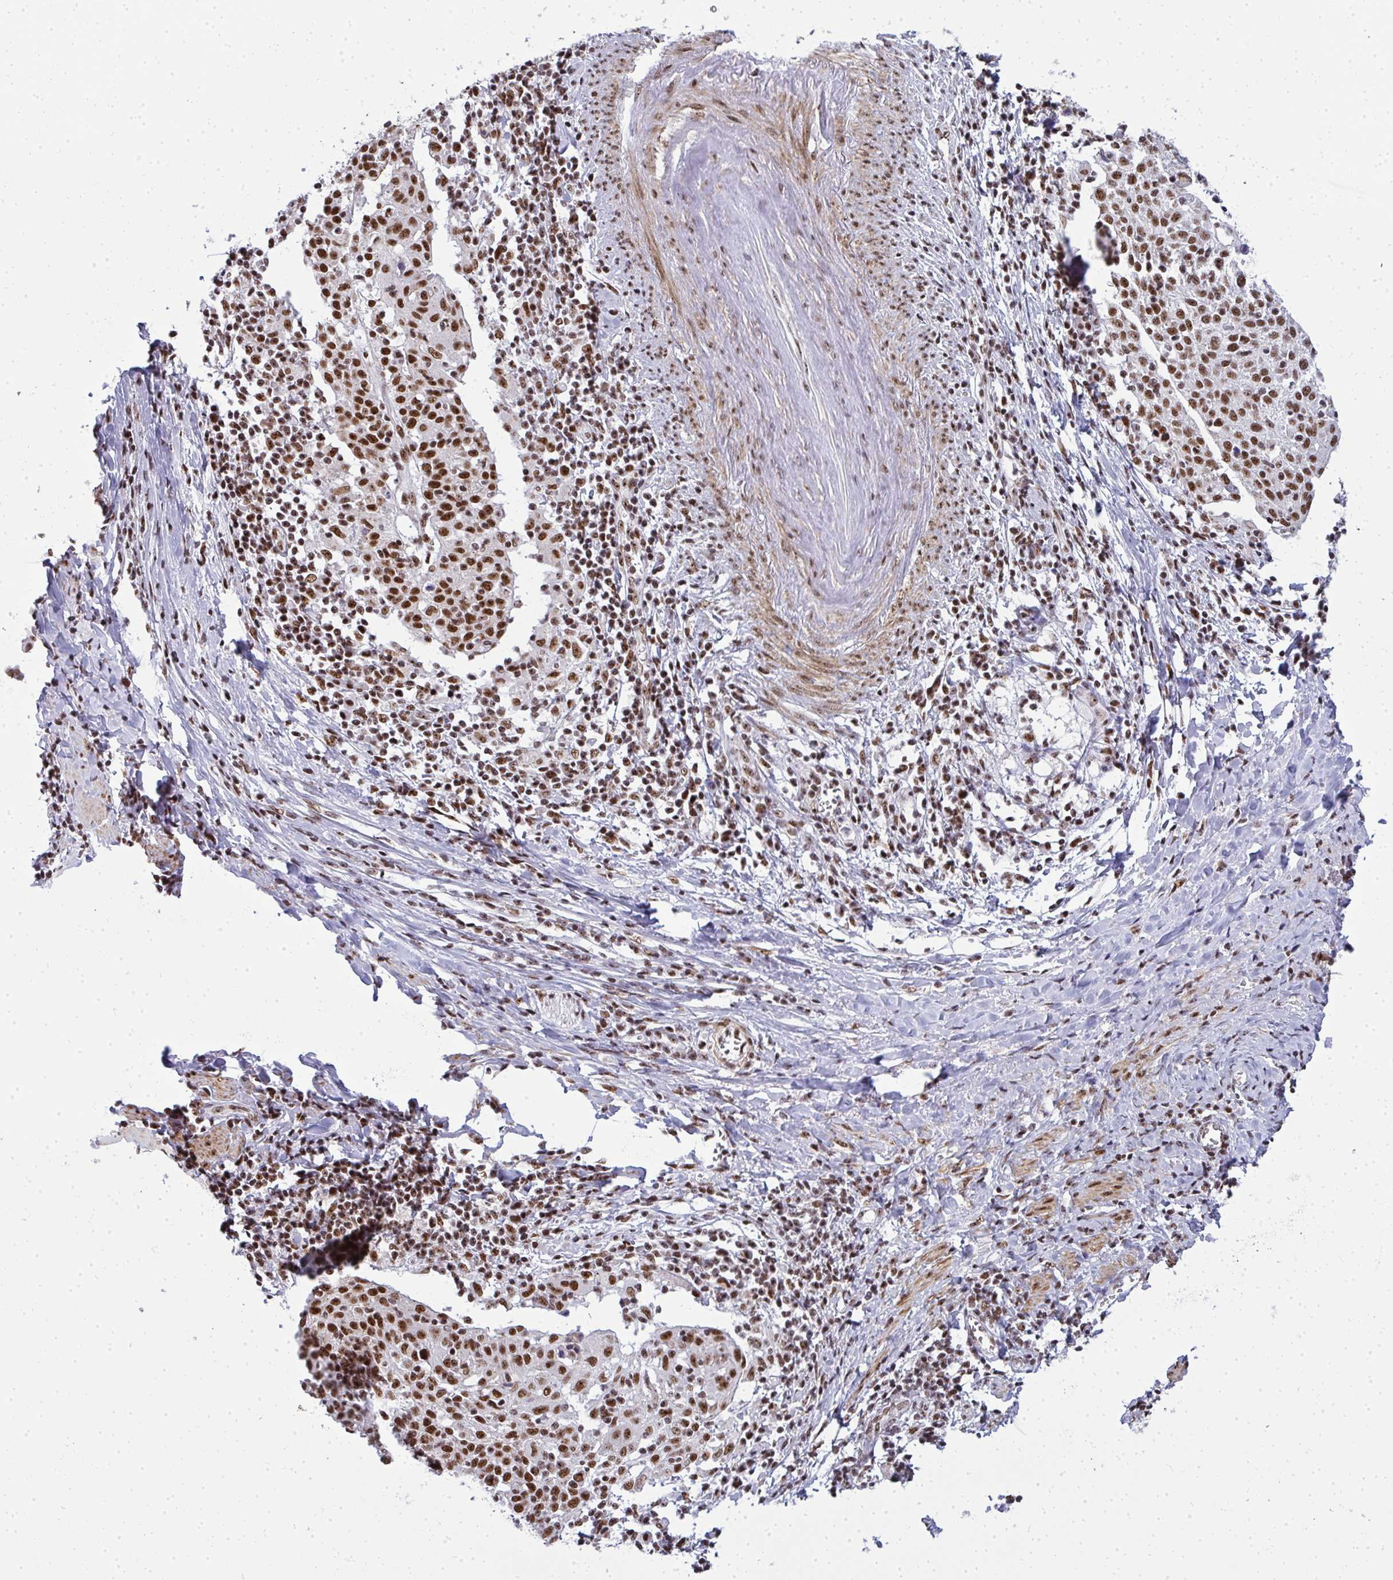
{"staining": {"intensity": "moderate", "quantity": ">75%", "location": "nuclear"}, "tissue": "cervical cancer", "cell_type": "Tumor cells", "image_type": "cancer", "snomed": [{"axis": "morphology", "description": "Squamous cell carcinoma, NOS"}, {"axis": "topography", "description": "Cervix"}], "caption": "Cervical cancer was stained to show a protein in brown. There is medium levels of moderate nuclear staining in about >75% of tumor cells. Using DAB (3,3'-diaminobenzidine) (brown) and hematoxylin (blue) stains, captured at high magnification using brightfield microscopy.", "gene": "SIRT7", "patient": {"sex": "female", "age": 52}}